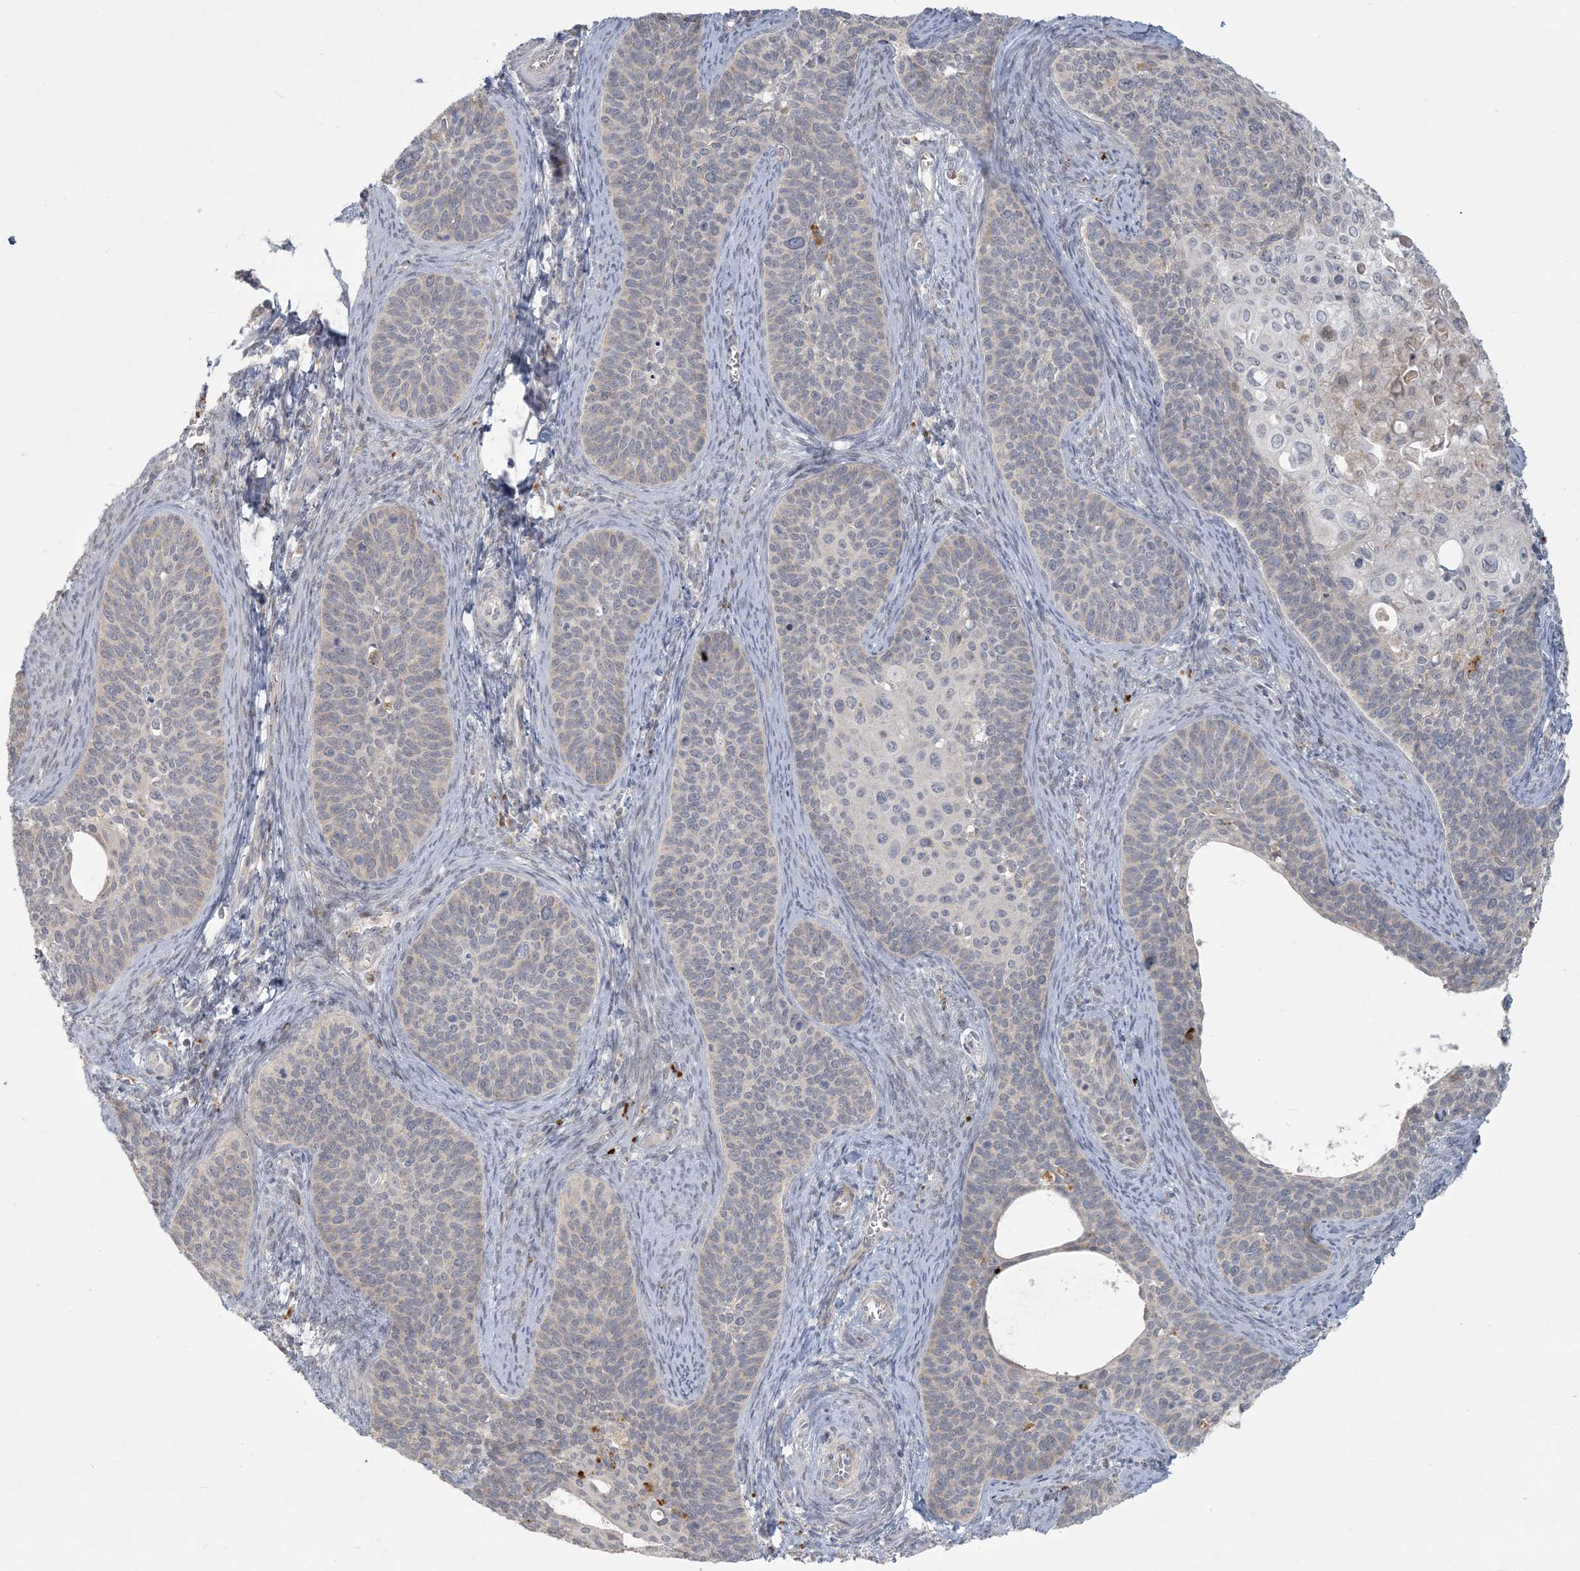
{"staining": {"intensity": "negative", "quantity": "none", "location": "none"}, "tissue": "cervical cancer", "cell_type": "Tumor cells", "image_type": "cancer", "snomed": [{"axis": "morphology", "description": "Squamous cell carcinoma, NOS"}, {"axis": "topography", "description": "Cervix"}], "caption": "IHC image of human cervical squamous cell carcinoma stained for a protein (brown), which reveals no positivity in tumor cells.", "gene": "MCAT", "patient": {"sex": "female", "age": 33}}